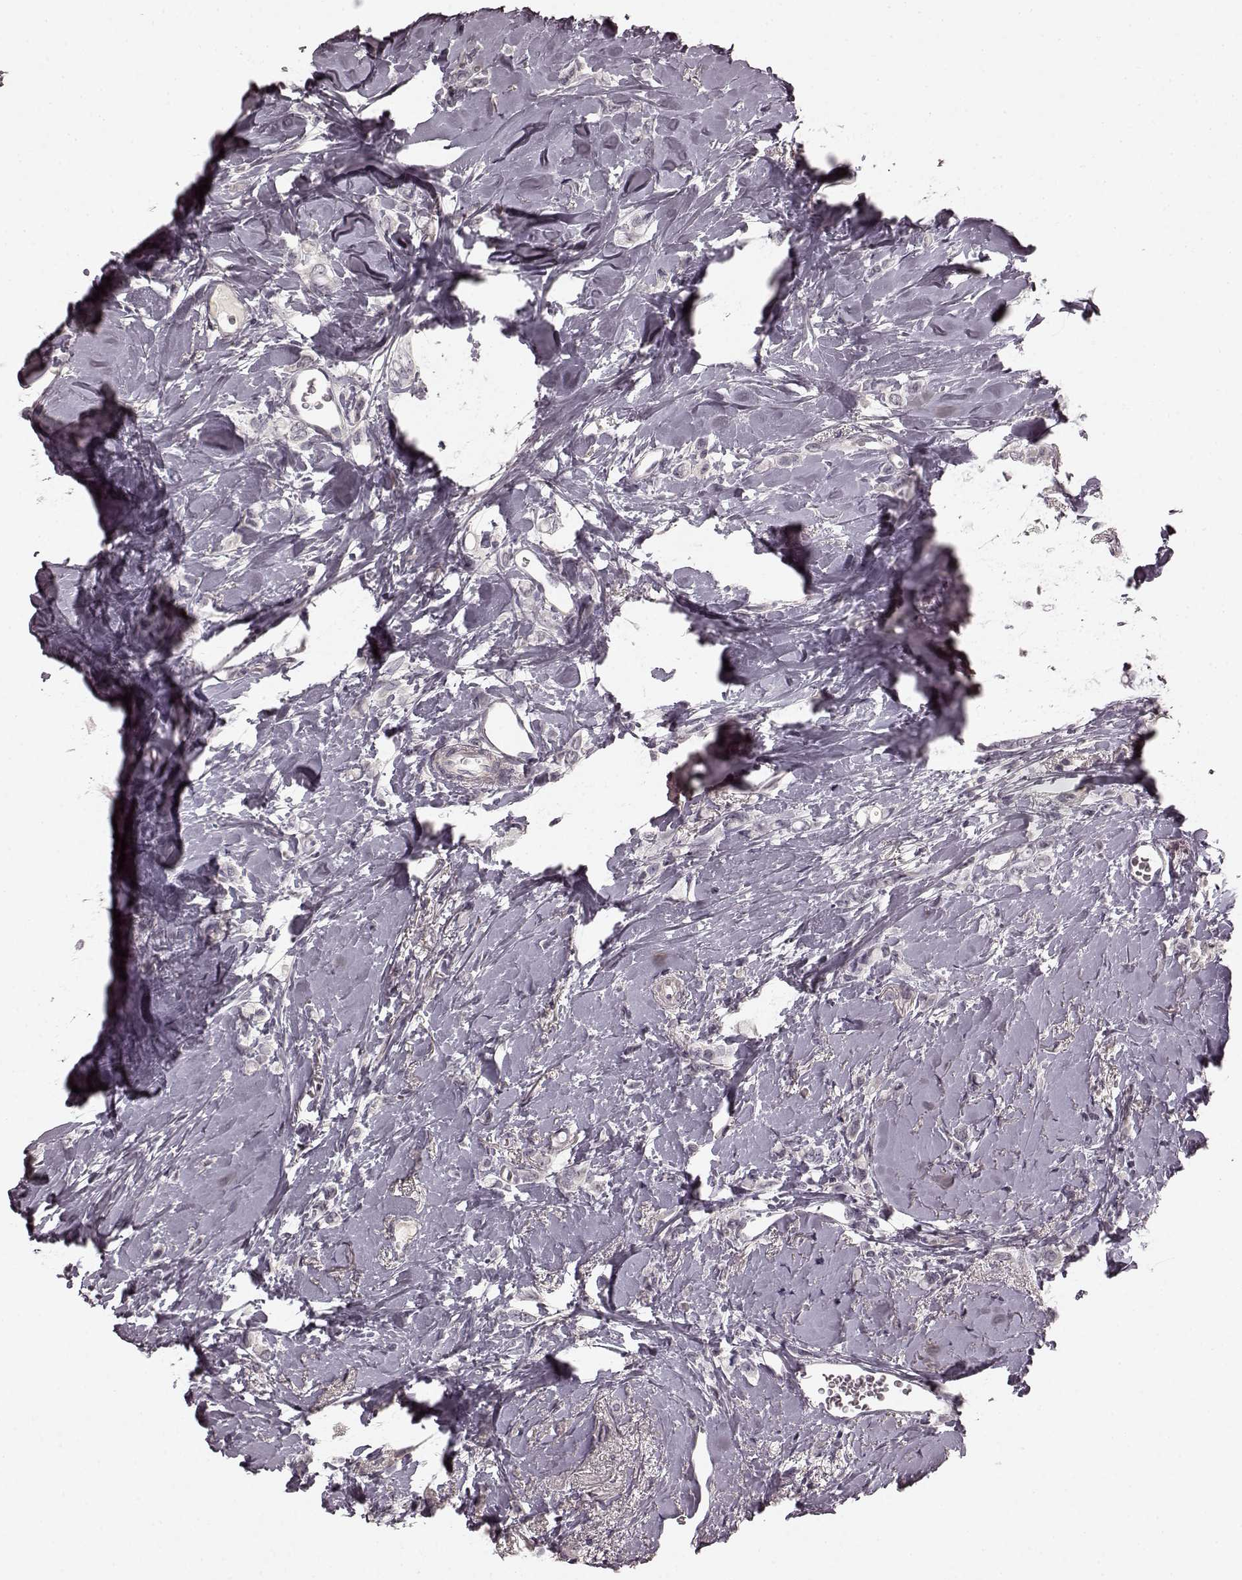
{"staining": {"intensity": "negative", "quantity": "none", "location": "none"}, "tissue": "breast cancer", "cell_type": "Tumor cells", "image_type": "cancer", "snomed": [{"axis": "morphology", "description": "Lobular carcinoma"}, {"axis": "topography", "description": "Breast"}], "caption": "A micrograph of breast cancer stained for a protein reveals no brown staining in tumor cells.", "gene": "PRKCE", "patient": {"sex": "female", "age": 66}}